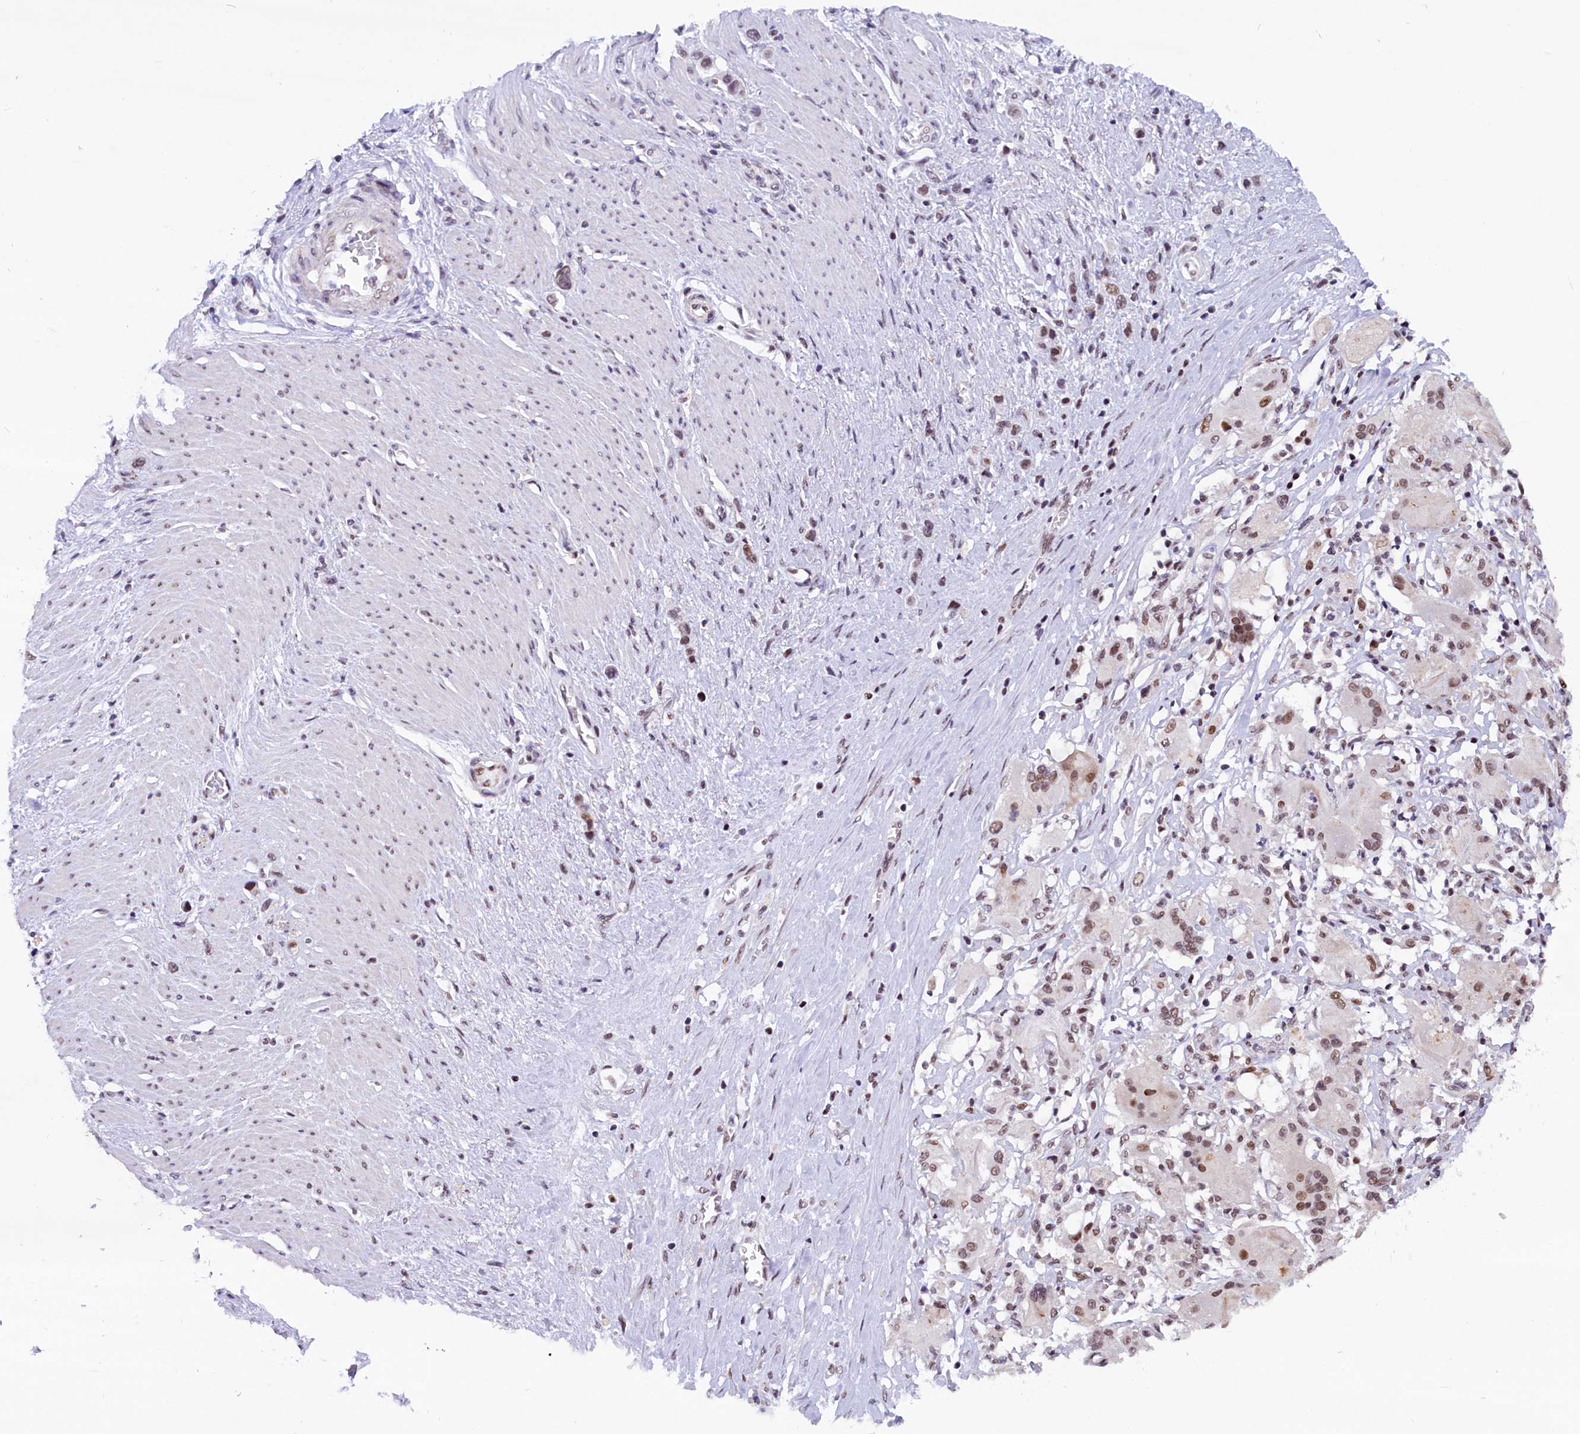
{"staining": {"intensity": "weak", "quantity": ">75%", "location": "nuclear"}, "tissue": "stomach cancer", "cell_type": "Tumor cells", "image_type": "cancer", "snomed": [{"axis": "morphology", "description": "Adenocarcinoma, NOS"}, {"axis": "morphology", "description": "Adenocarcinoma, High grade"}, {"axis": "topography", "description": "Stomach, upper"}, {"axis": "topography", "description": "Stomach, lower"}], "caption": "IHC micrograph of neoplastic tissue: stomach cancer (adenocarcinoma (high-grade)) stained using IHC demonstrates low levels of weak protein expression localized specifically in the nuclear of tumor cells, appearing as a nuclear brown color.", "gene": "CDYL2", "patient": {"sex": "female", "age": 65}}